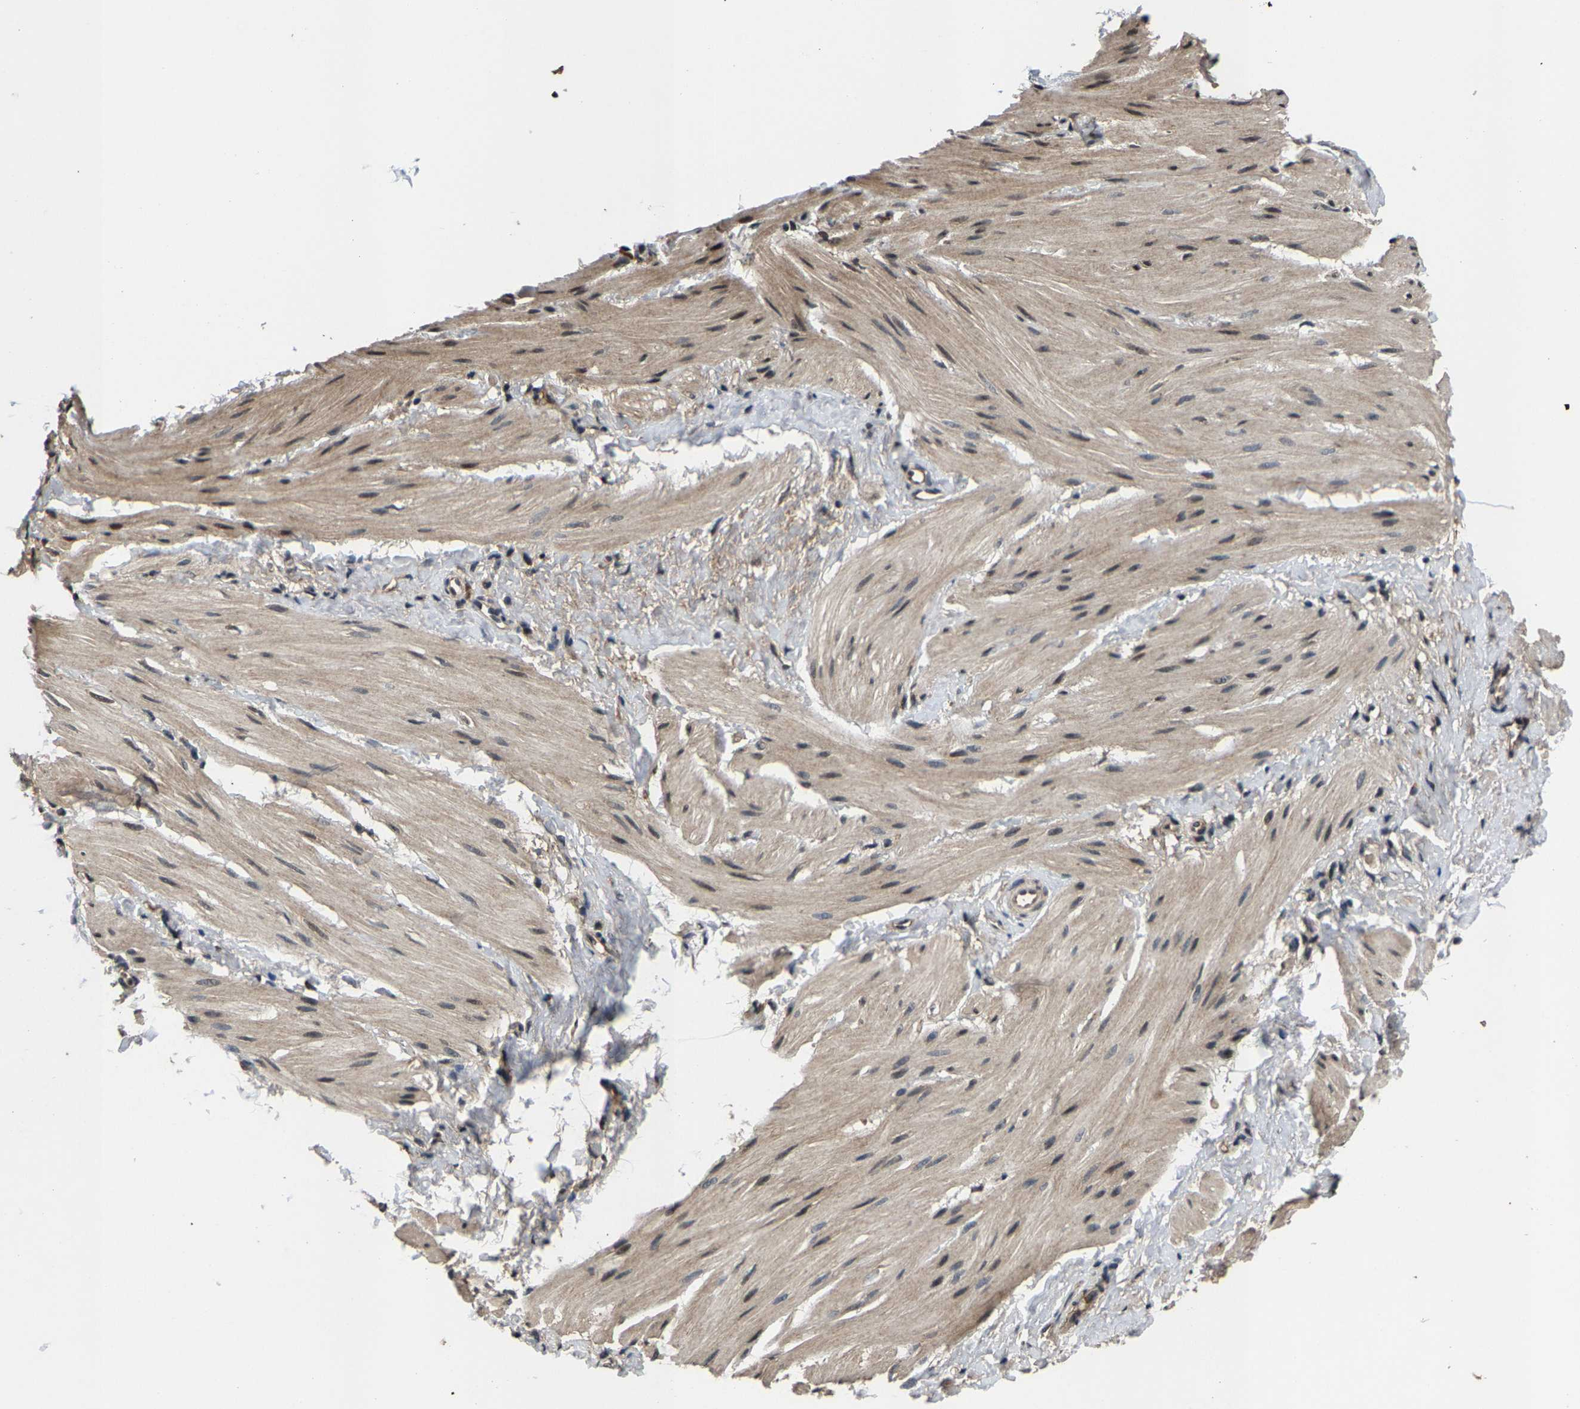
{"staining": {"intensity": "weak", "quantity": "25%-75%", "location": "cytoplasmic/membranous,nuclear"}, "tissue": "smooth muscle", "cell_type": "Smooth muscle cells", "image_type": "normal", "snomed": [{"axis": "morphology", "description": "Normal tissue, NOS"}, {"axis": "topography", "description": "Smooth muscle"}], "caption": "A low amount of weak cytoplasmic/membranous,nuclear staining is present in approximately 25%-75% of smooth muscle cells in normal smooth muscle.", "gene": "HUWE1", "patient": {"sex": "male", "age": 16}}